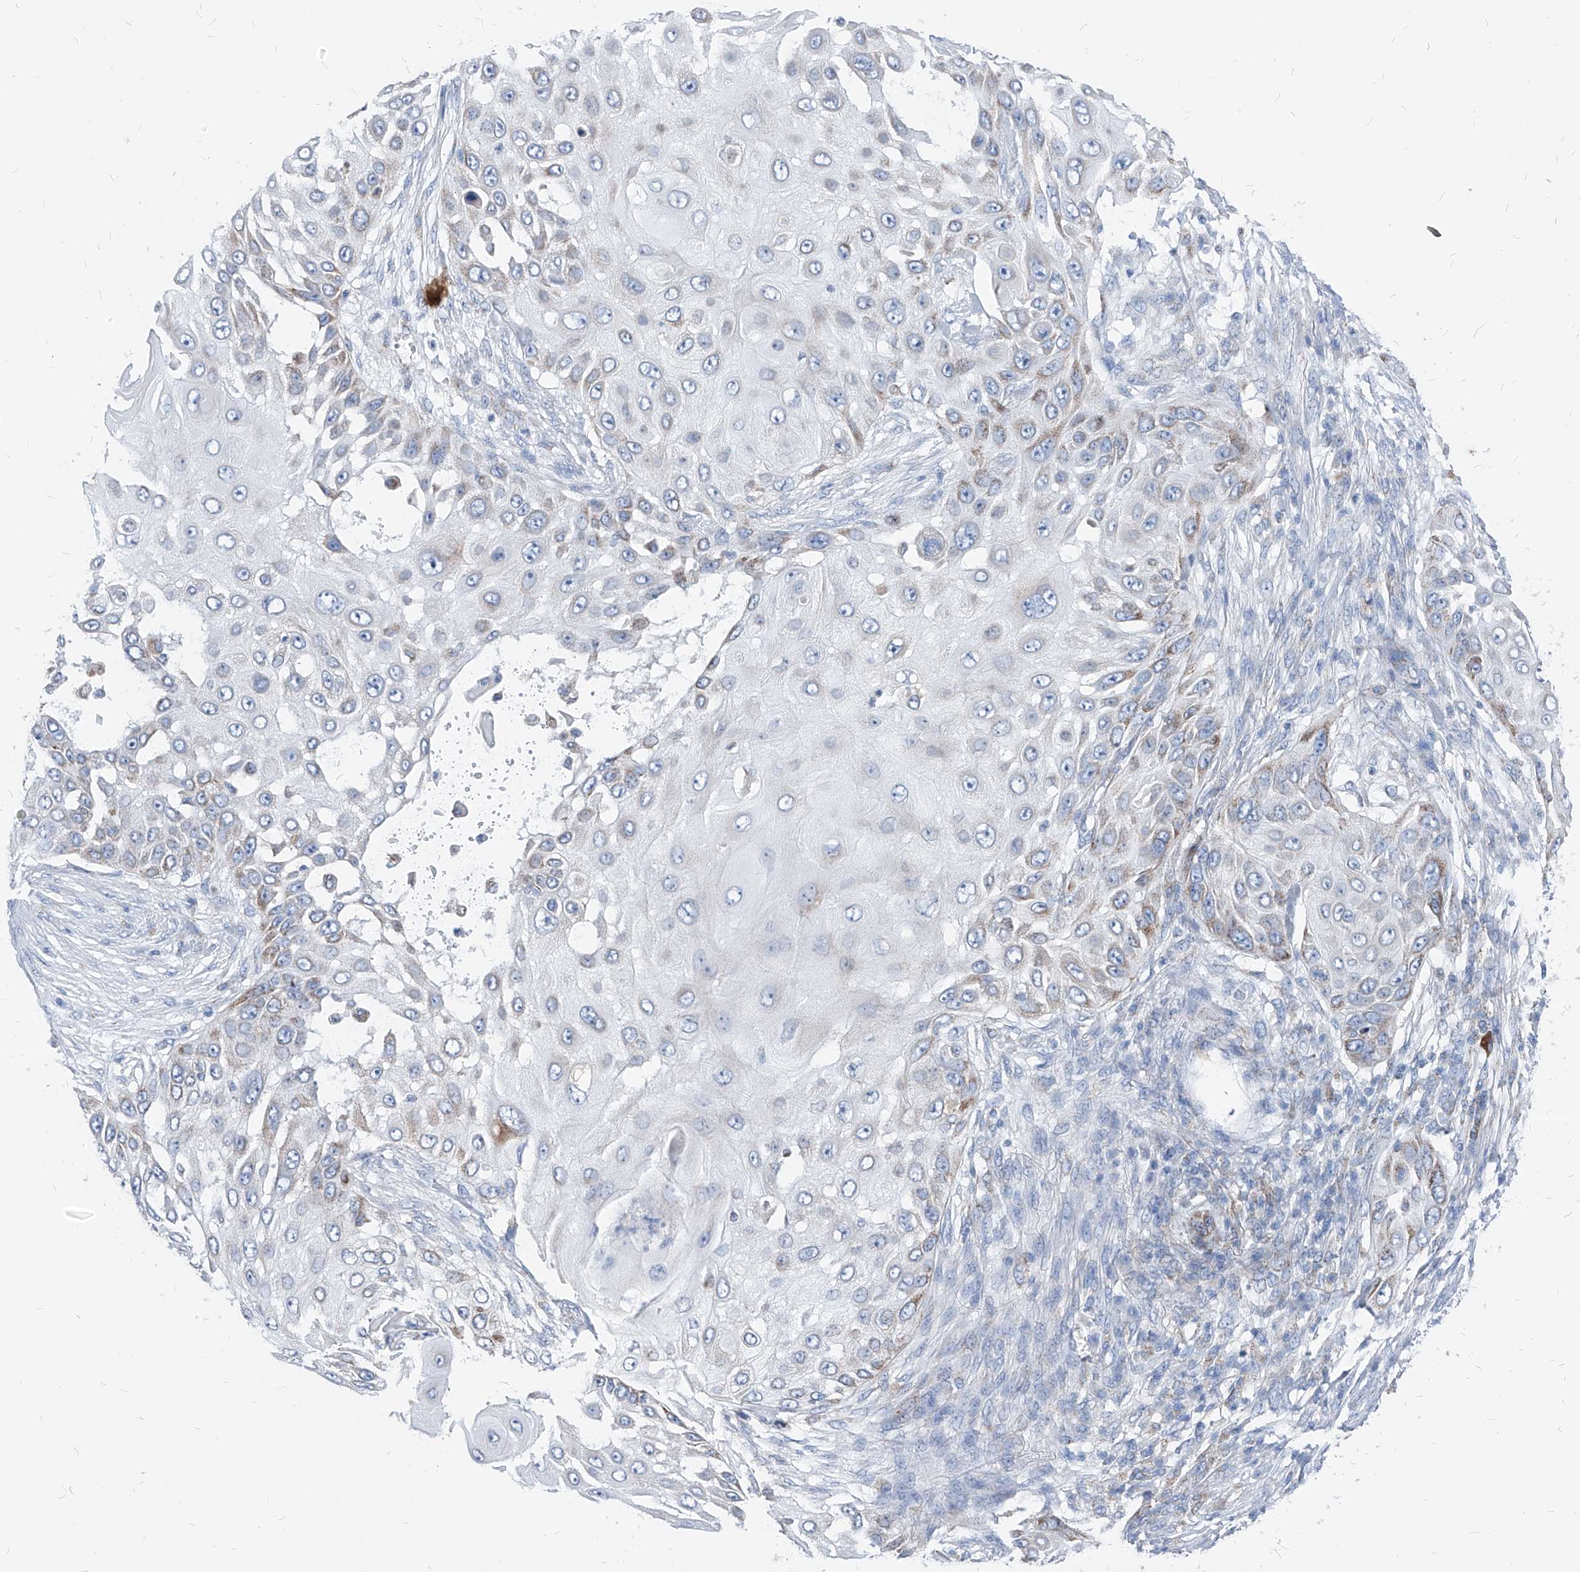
{"staining": {"intensity": "moderate", "quantity": "<25%", "location": "cytoplasmic/membranous"}, "tissue": "skin cancer", "cell_type": "Tumor cells", "image_type": "cancer", "snomed": [{"axis": "morphology", "description": "Squamous cell carcinoma, NOS"}, {"axis": "topography", "description": "Skin"}], "caption": "Skin cancer tissue reveals moderate cytoplasmic/membranous positivity in approximately <25% of tumor cells (IHC, brightfield microscopy, high magnification).", "gene": "AGPS", "patient": {"sex": "female", "age": 44}}